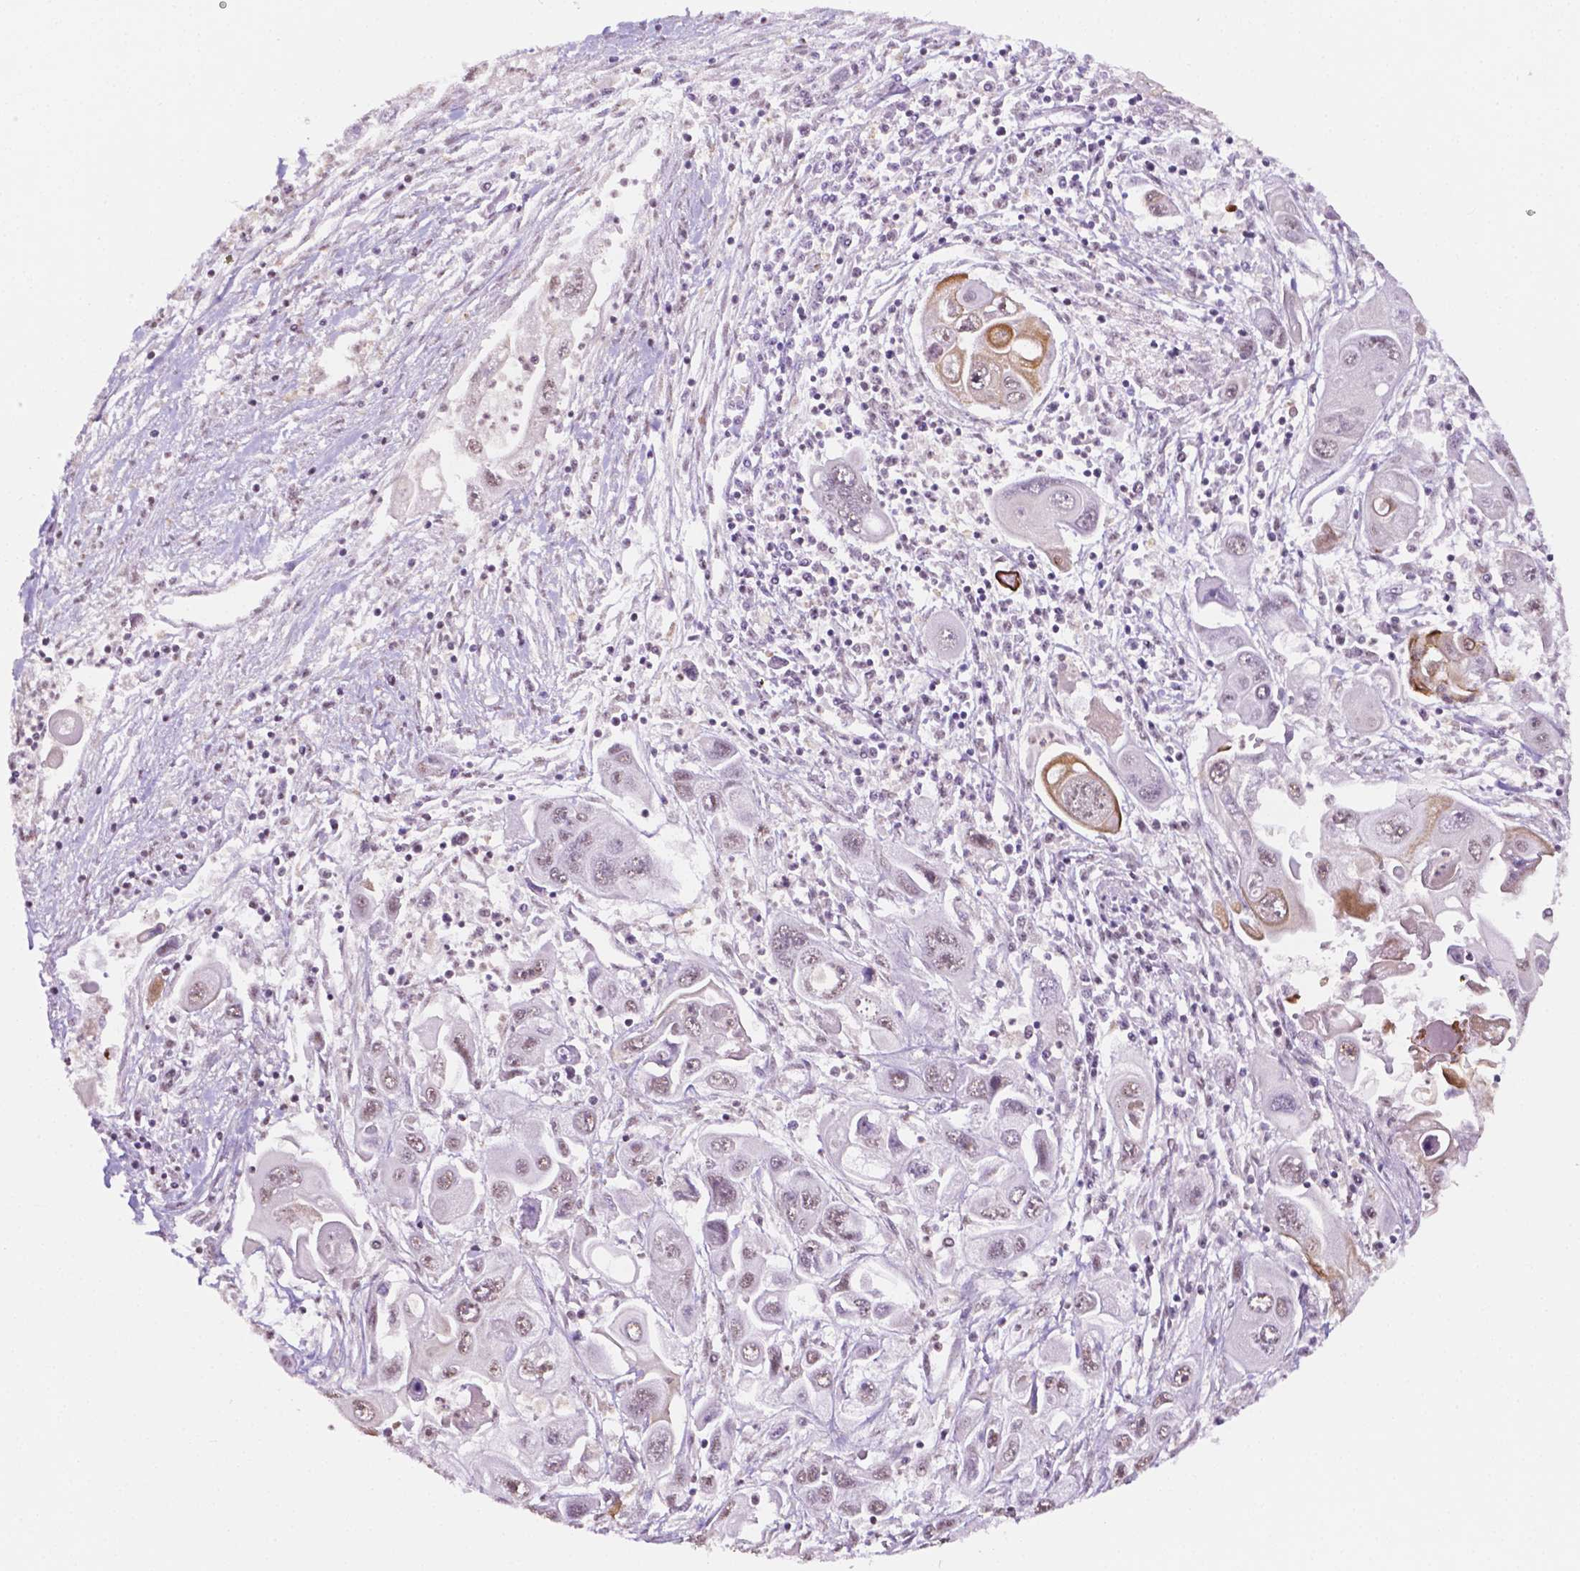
{"staining": {"intensity": "moderate", "quantity": "<25%", "location": "cytoplasmic/membranous"}, "tissue": "pancreatic cancer", "cell_type": "Tumor cells", "image_type": "cancer", "snomed": [{"axis": "morphology", "description": "Adenocarcinoma, NOS"}, {"axis": "topography", "description": "Pancreas"}], "caption": "Immunohistochemical staining of pancreatic cancer exhibits low levels of moderate cytoplasmic/membranous staining in approximately <25% of tumor cells. The staining was performed using DAB, with brown indicating positive protein expression. Nuclei are stained blue with hematoxylin.", "gene": "SHLD3", "patient": {"sex": "male", "age": 70}}